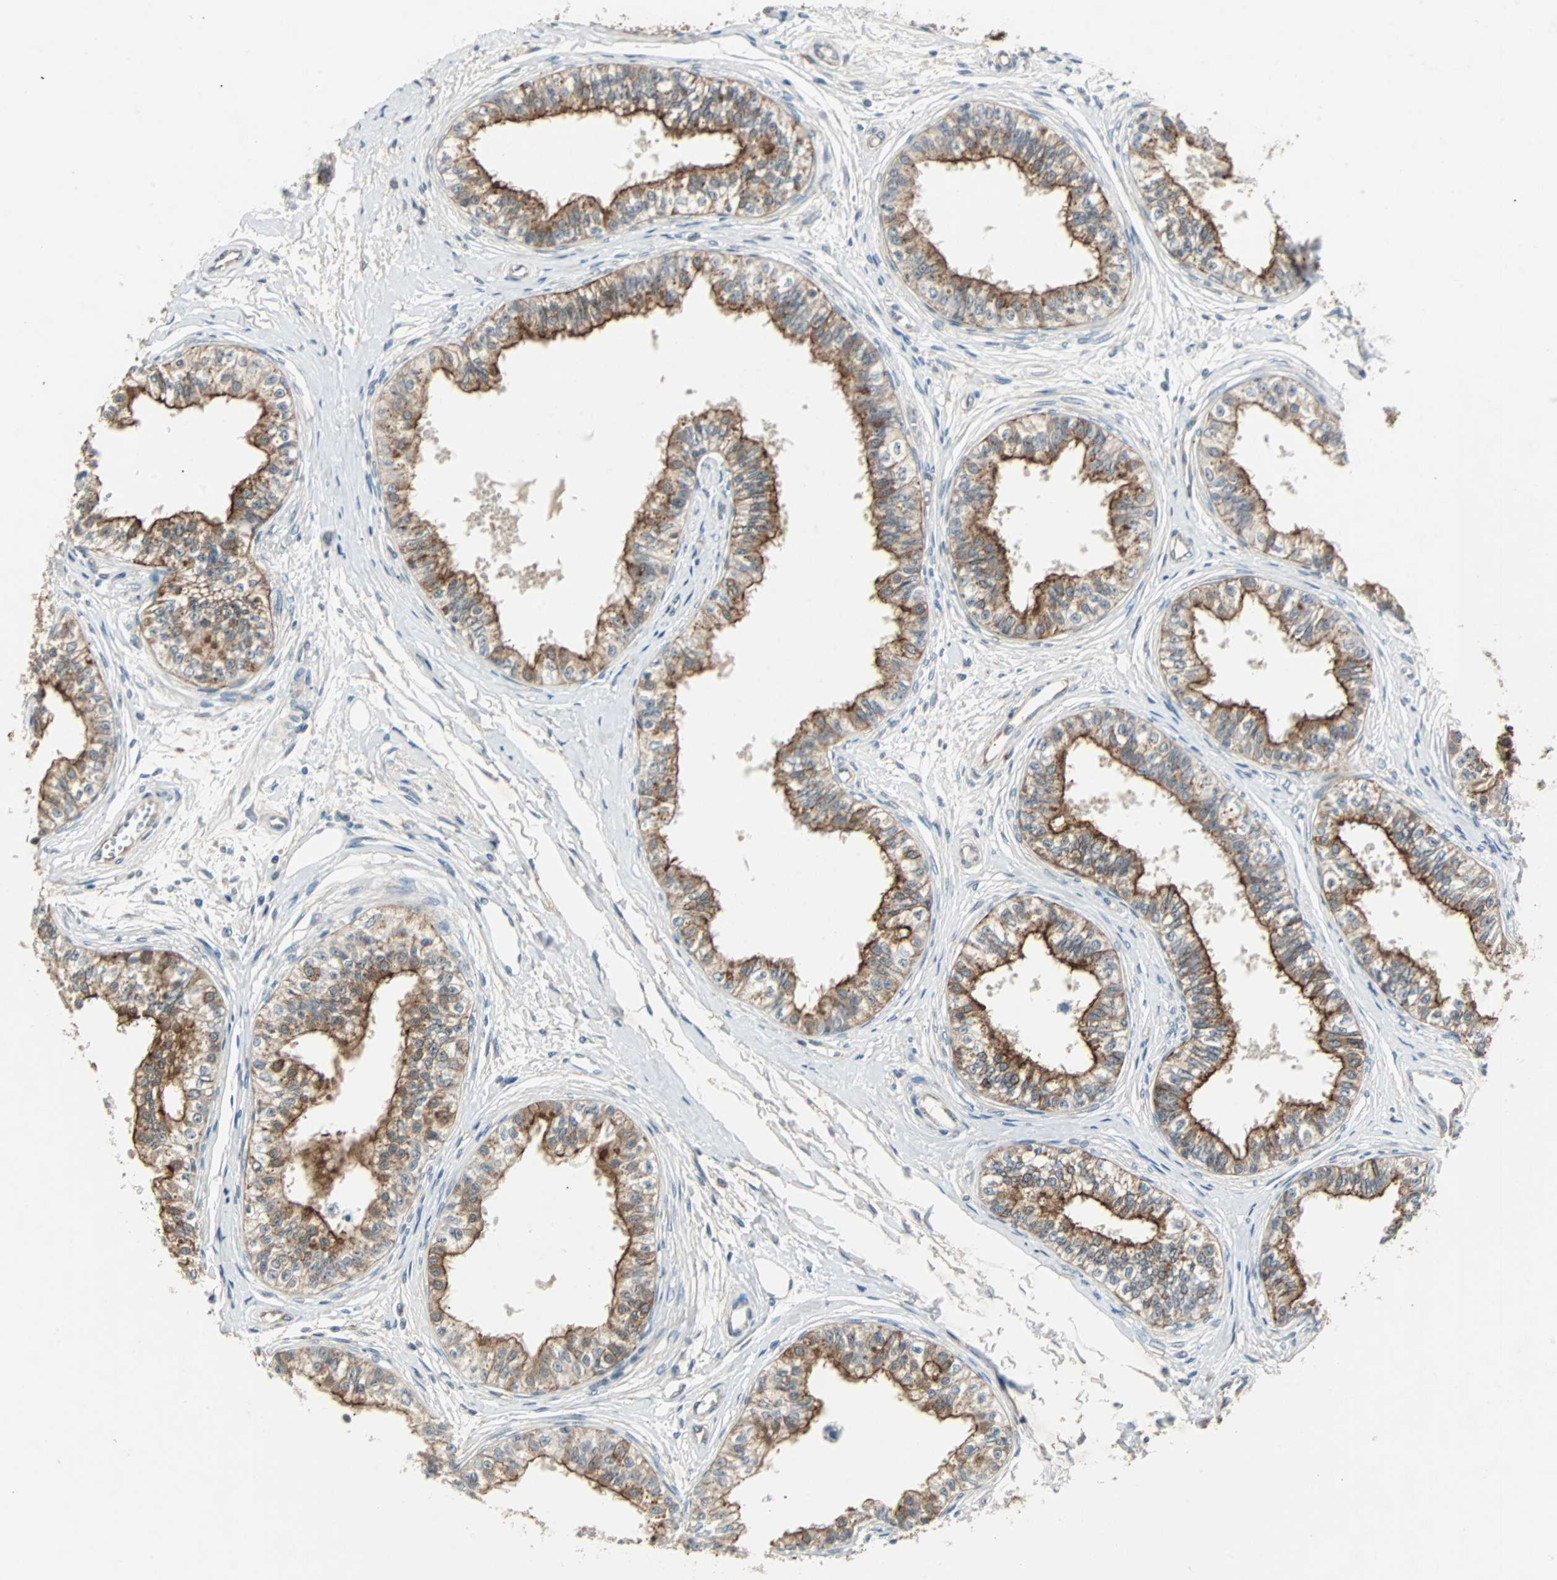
{"staining": {"intensity": "moderate", "quantity": ">75%", "location": "cytoplasmic/membranous"}, "tissue": "epididymis", "cell_type": "Glandular cells", "image_type": "normal", "snomed": [{"axis": "morphology", "description": "Normal tissue, NOS"}, {"axis": "morphology", "description": "Adenocarcinoma, metastatic, NOS"}, {"axis": "topography", "description": "Testis"}, {"axis": "topography", "description": "Epididymis"}], "caption": "Immunohistochemistry photomicrograph of benign epididymis stained for a protein (brown), which exhibits medium levels of moderate cytoplasmic/membranous expression in approximately >75% of glandular cells.", "gene": "CMC2", "patient": {"sex": "male", "age": 26}}